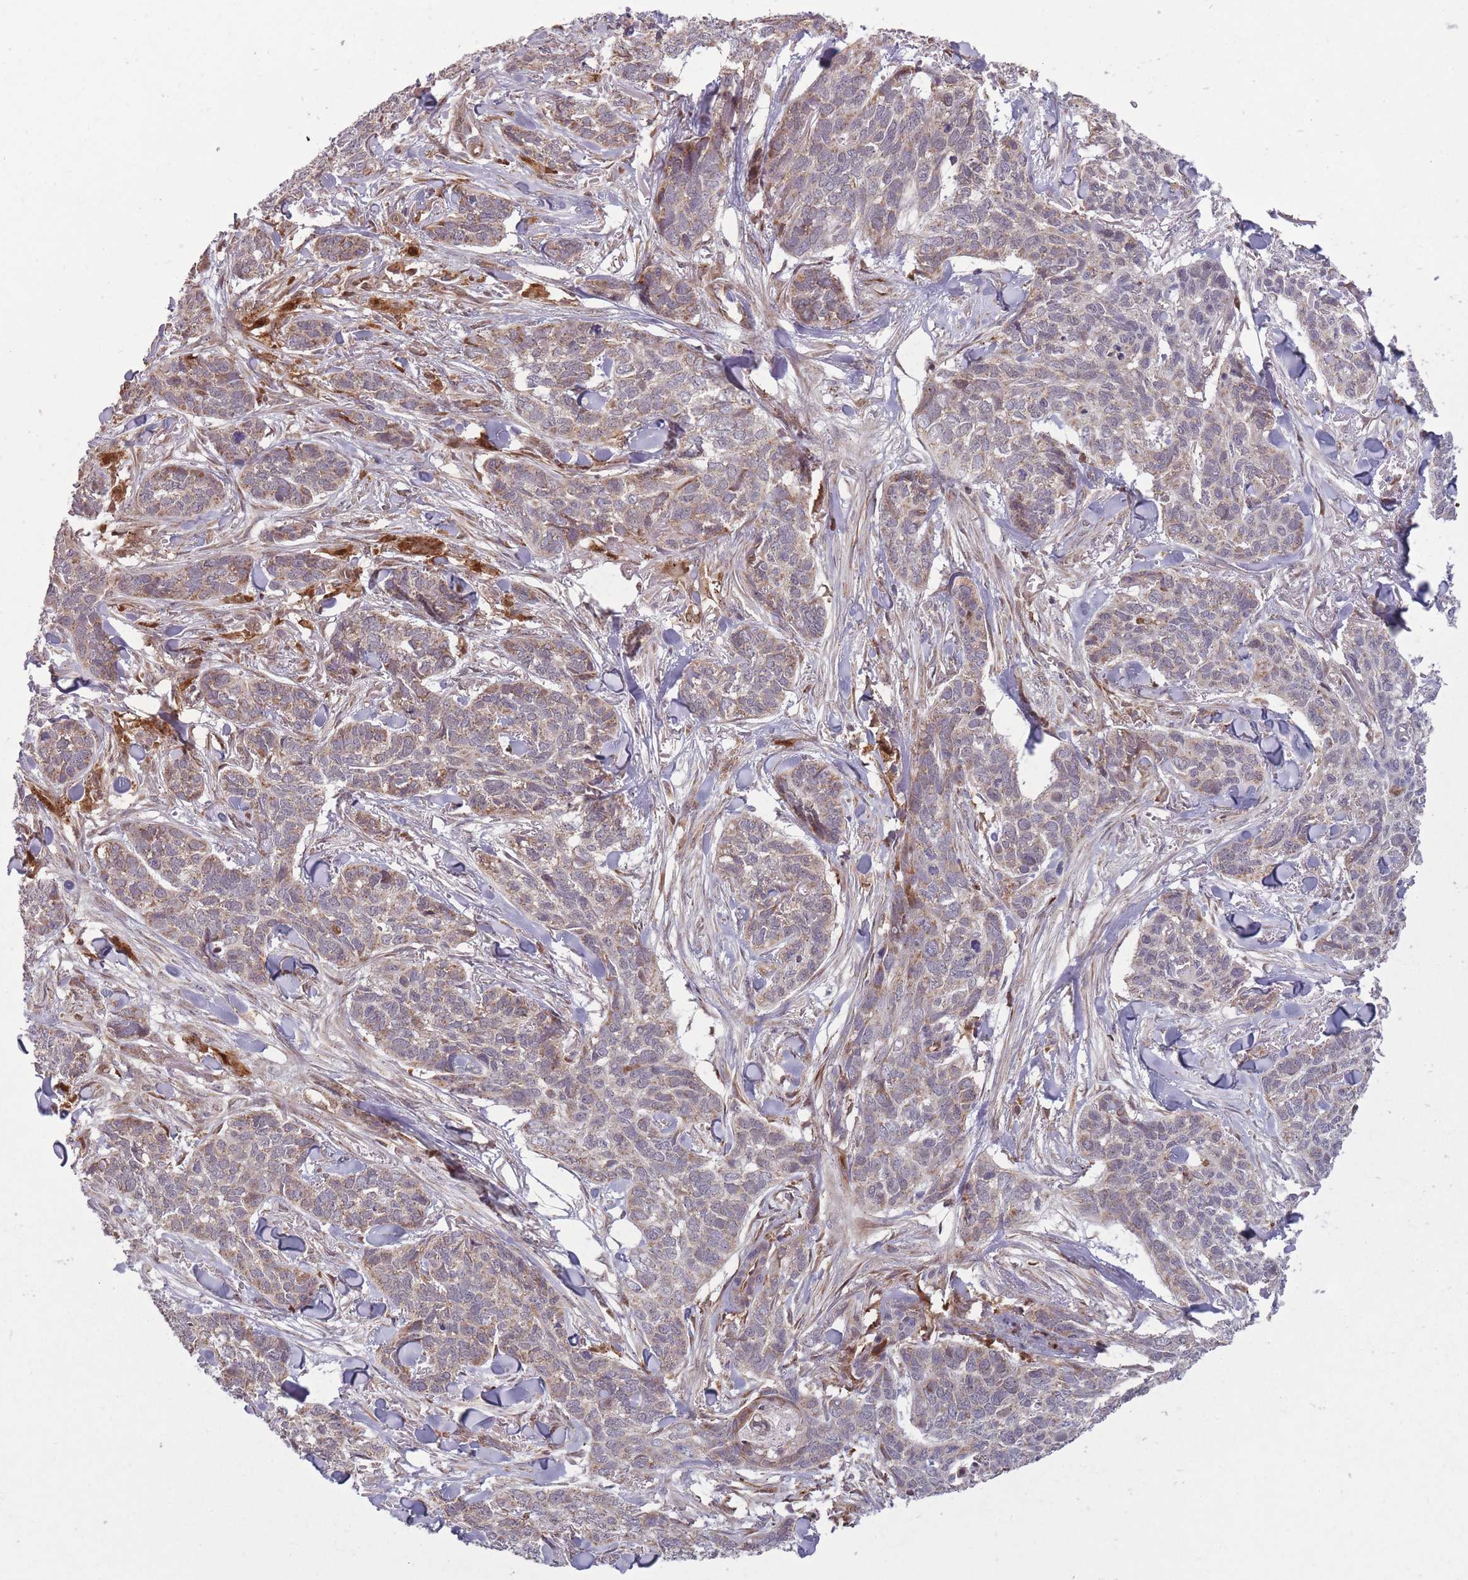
{"staining": {"intensity": "moderate", "quantity": "25%-75%", "location": "cytoplasmic/membranous"}, "tissue": "skin cancer", "cell_type": "Tumor cells", "image_type": "cancer", "snomed": [{"axis": "morphology", "description": "Basal cell carcinoma"}, {"axis": "topography", "description": "Skin"}], "caption": "Skin basal cell carcinoma stained for a protein (brown) reveals moderate cytoplasmic/membranous positive positivity in approximately 25%-75% of tumor cells.", "gene": "LGALS9", "patient": {"sex": "male", "age": 86}}